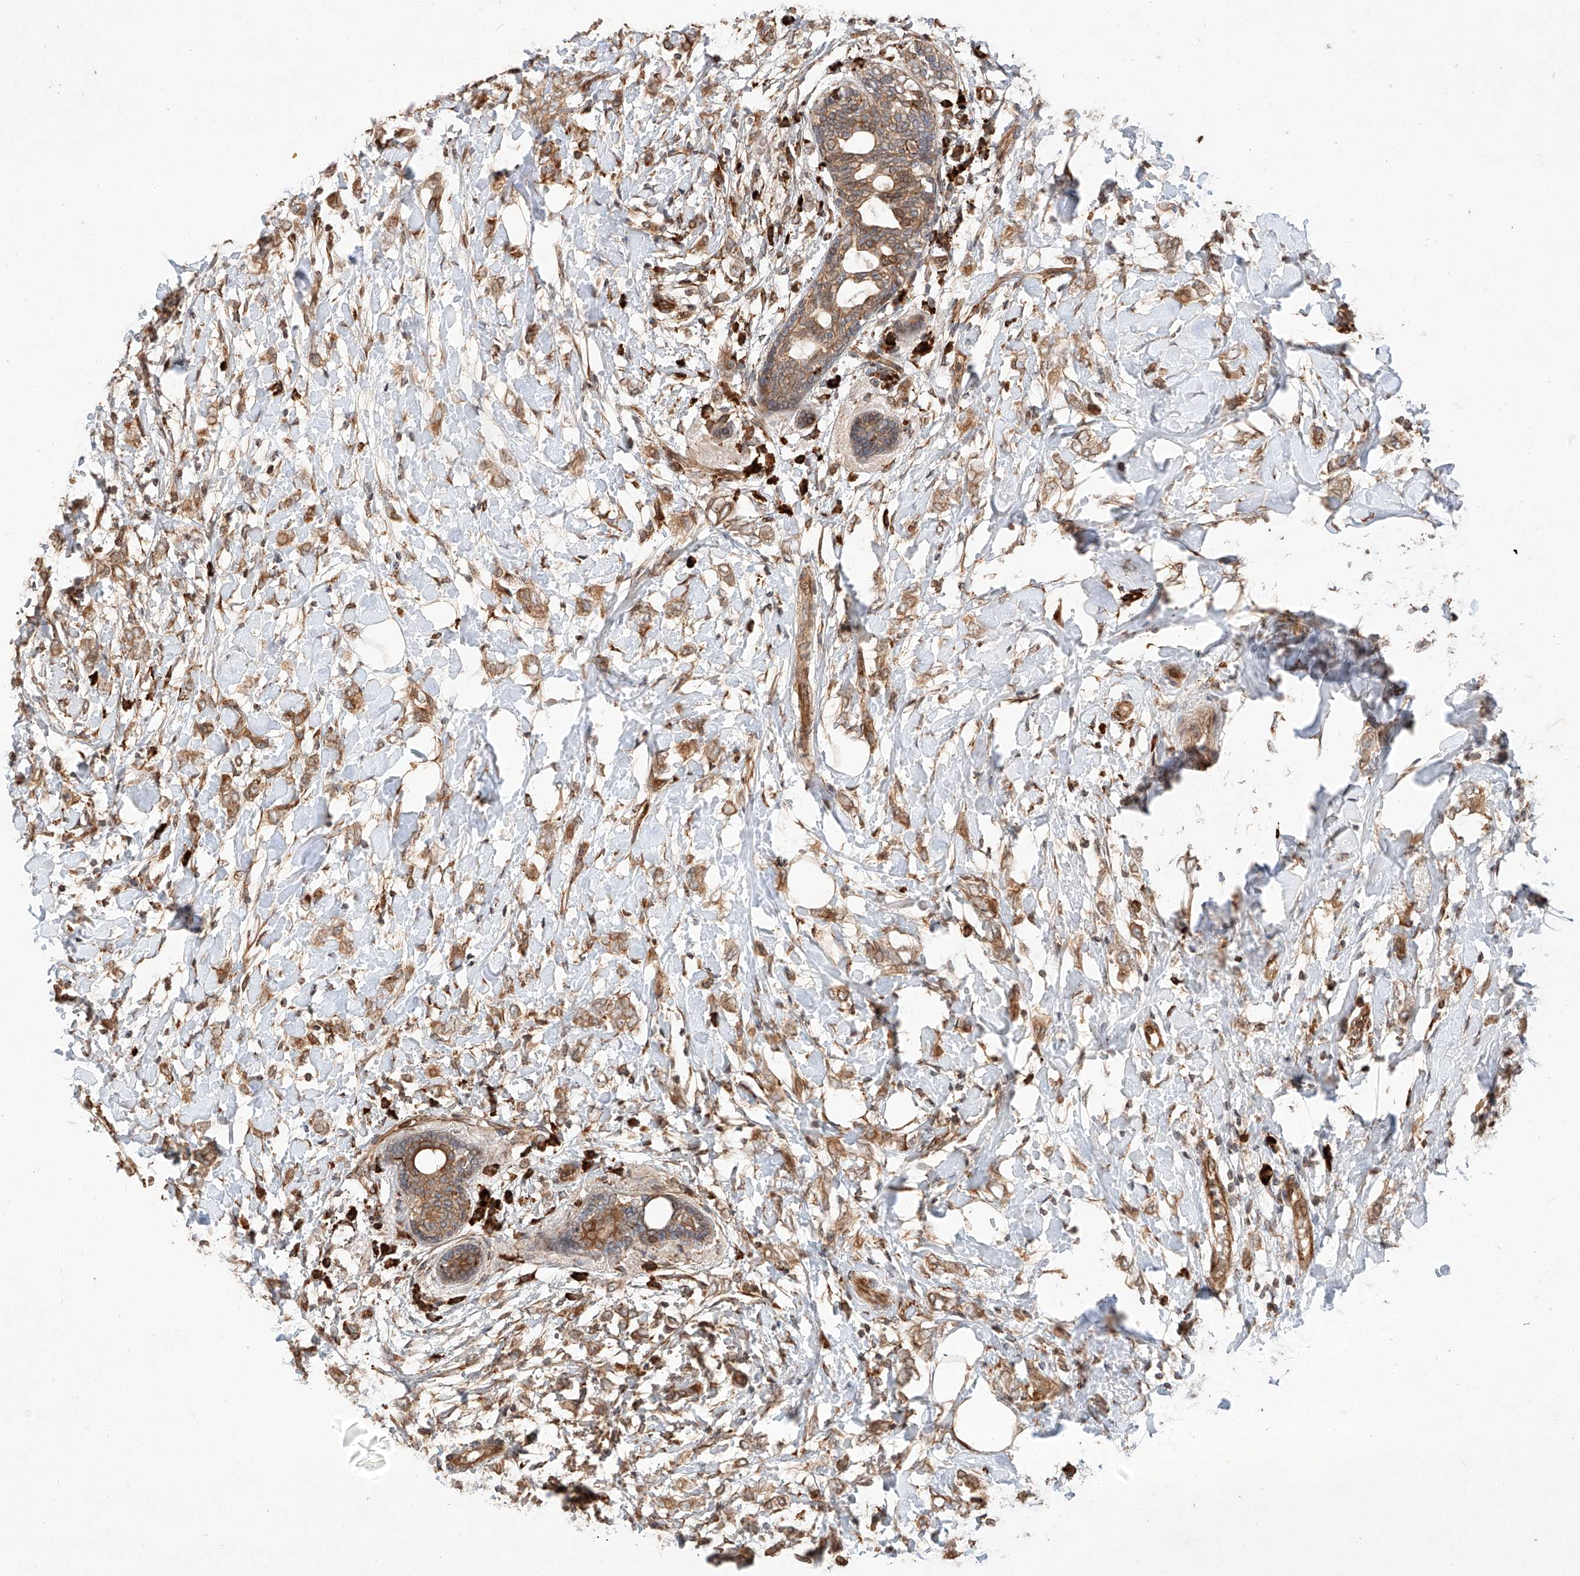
{"staining": {"intensity": "moderate", "quantity": ">75%", "location": "cytoplasmic/membranous"}, "tissue": "breast cancer", "cell_type": "Tumor cells", "image_type": "cancer", "snomed": [{"axis": "morphology", "description": "Normal tissue, NOS"}, {"axis": "morphology", "description": "Lobular carcinoma"}, {"axis": "topography", "description": "Breast"}], "caption": "Human breast lobular carcinoma stained with a protein marker displays moderate staining in tumor cells.", "gene": "ZNF84", "patient": {"sex": "female", "age": 47}}